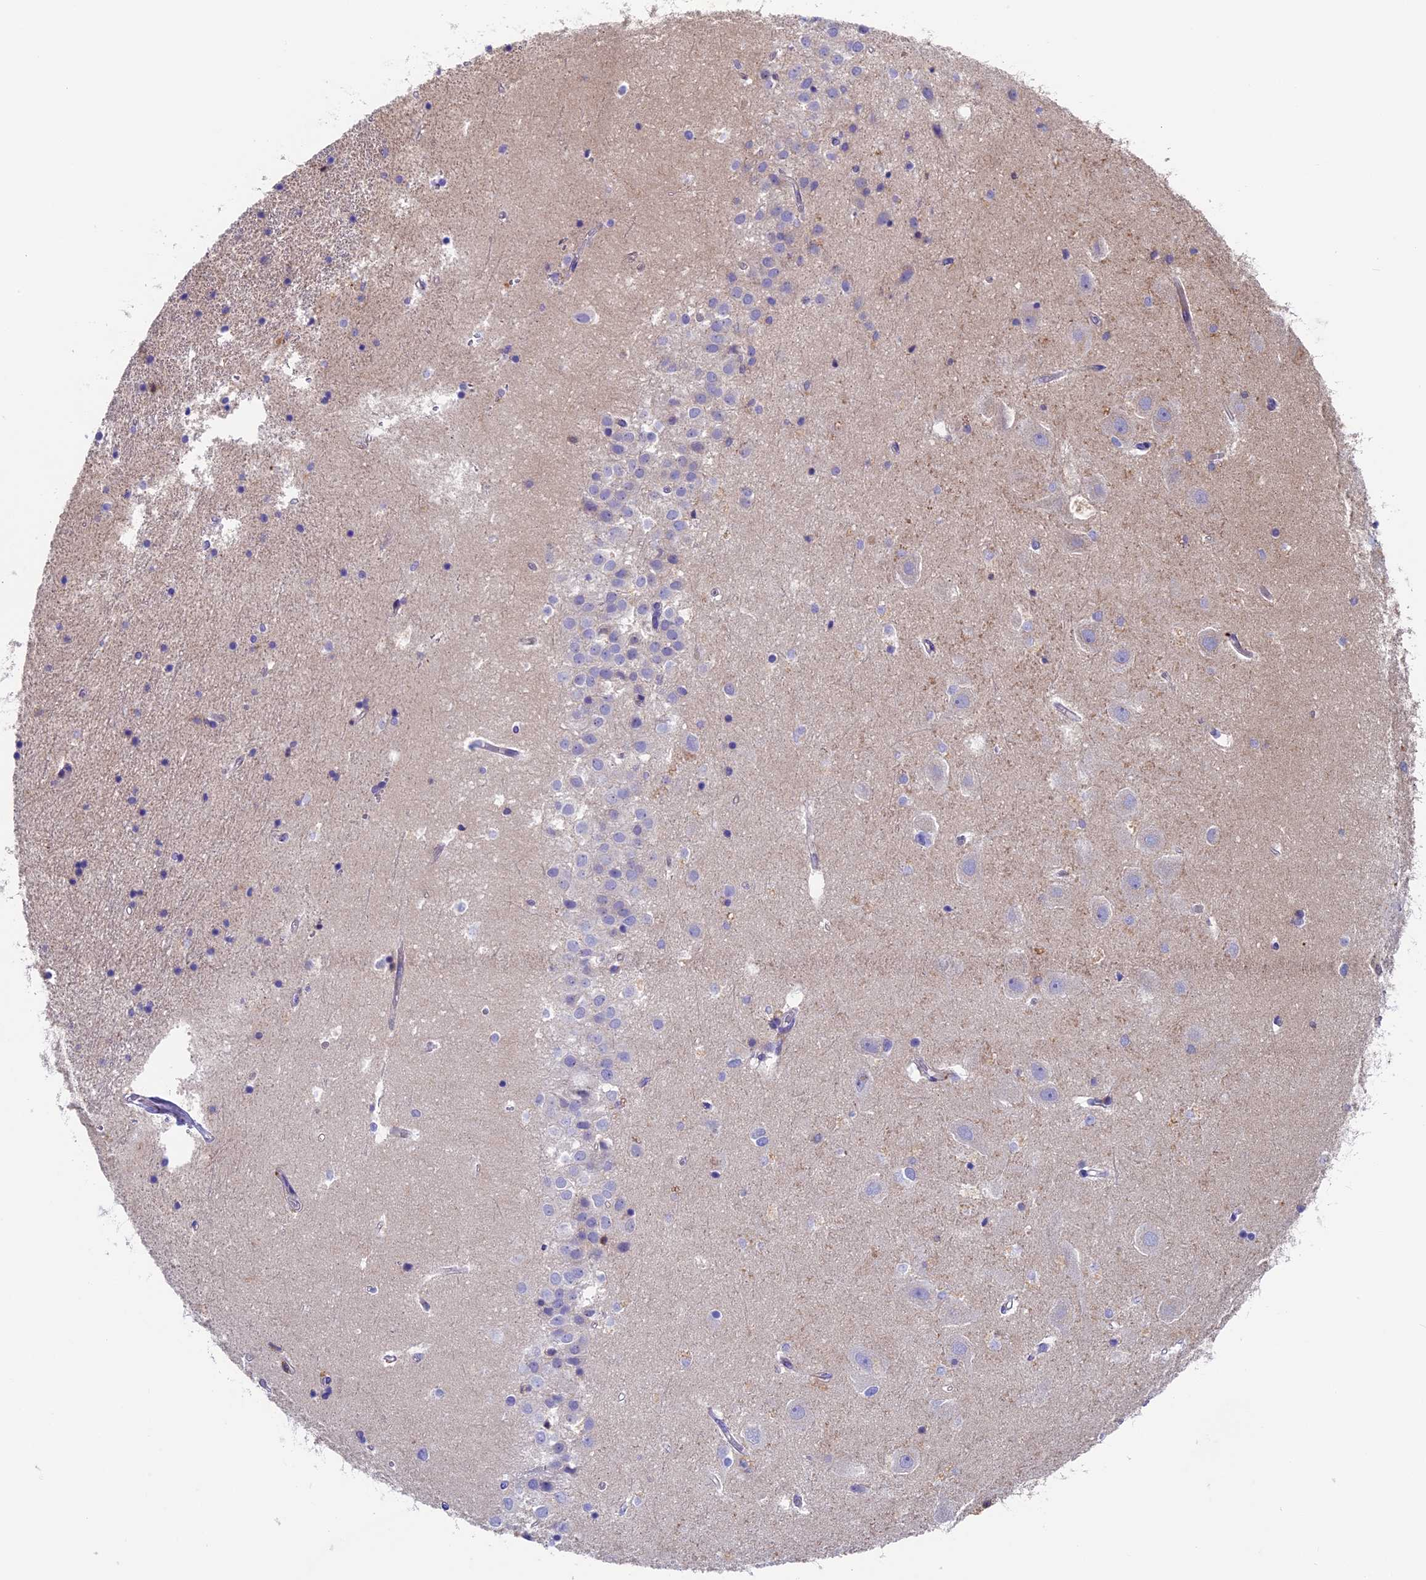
{"staining": {"intensity": "negative", "quantity": "none", "location": "none"}, "tissue": "hippocampus", "cell_type": "Glial cells", "image_type": "normal", "snomed": [{"axis": "morphology", "description": "Normal tissue, NOS"}, {"axis": "topography", "description": "Hippocampus"}], "caption": "IHC of benign hippocampus exhibits no staining in glial cells. (DAB immunohistochemistry (IHC) visualized using brightfield microscopy, high magnification).", "gene": "ADAT1", "patient": {"sex": "female", "age": 52}}